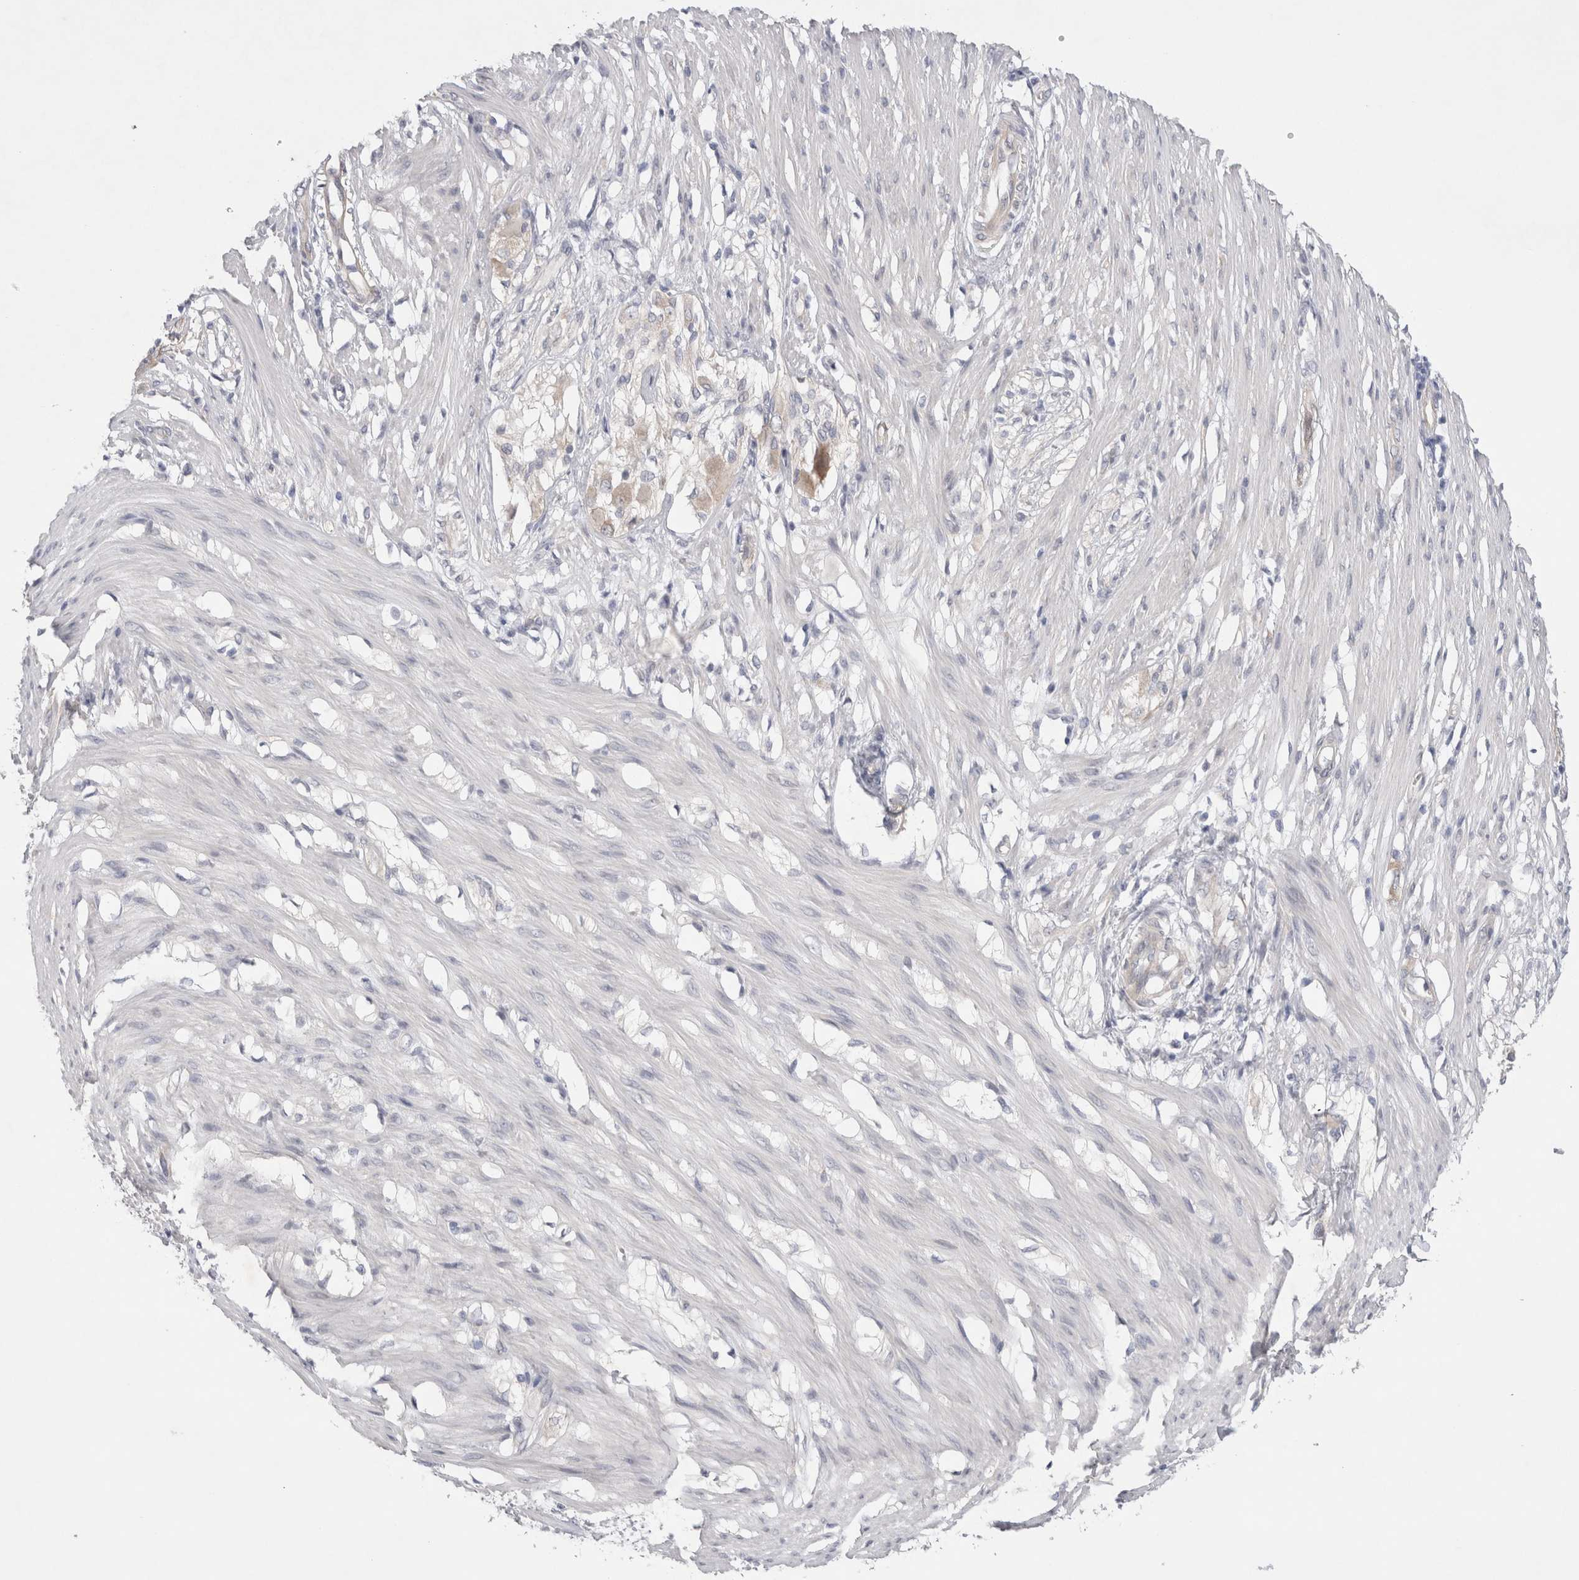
{"staining": {"intensity": "negative", "quantity": "none", "location": "none"}, "tissue": "smooth muscle", "cell_type": "Smooth muscle cells", "image_type": "normal", "snomed": [{"axis": "morphology", "description": "Normal tissue, NOS"}, {"axis": "morphology", "description": "Adenocarcinoma, NOS"}, {"axis": "topography", "description": "Smooth muscle"}, {"axis": "topography", "description": "Colon"}], "caption": "A histopathology image of human smooth muscle is negative for staining in smooth muscle cells. (Immunohistochemistry (ihc), brightfield microscopy, high magnification).", "gene": "WIPF2", "patient": {"sex": "male", "age": 14}}